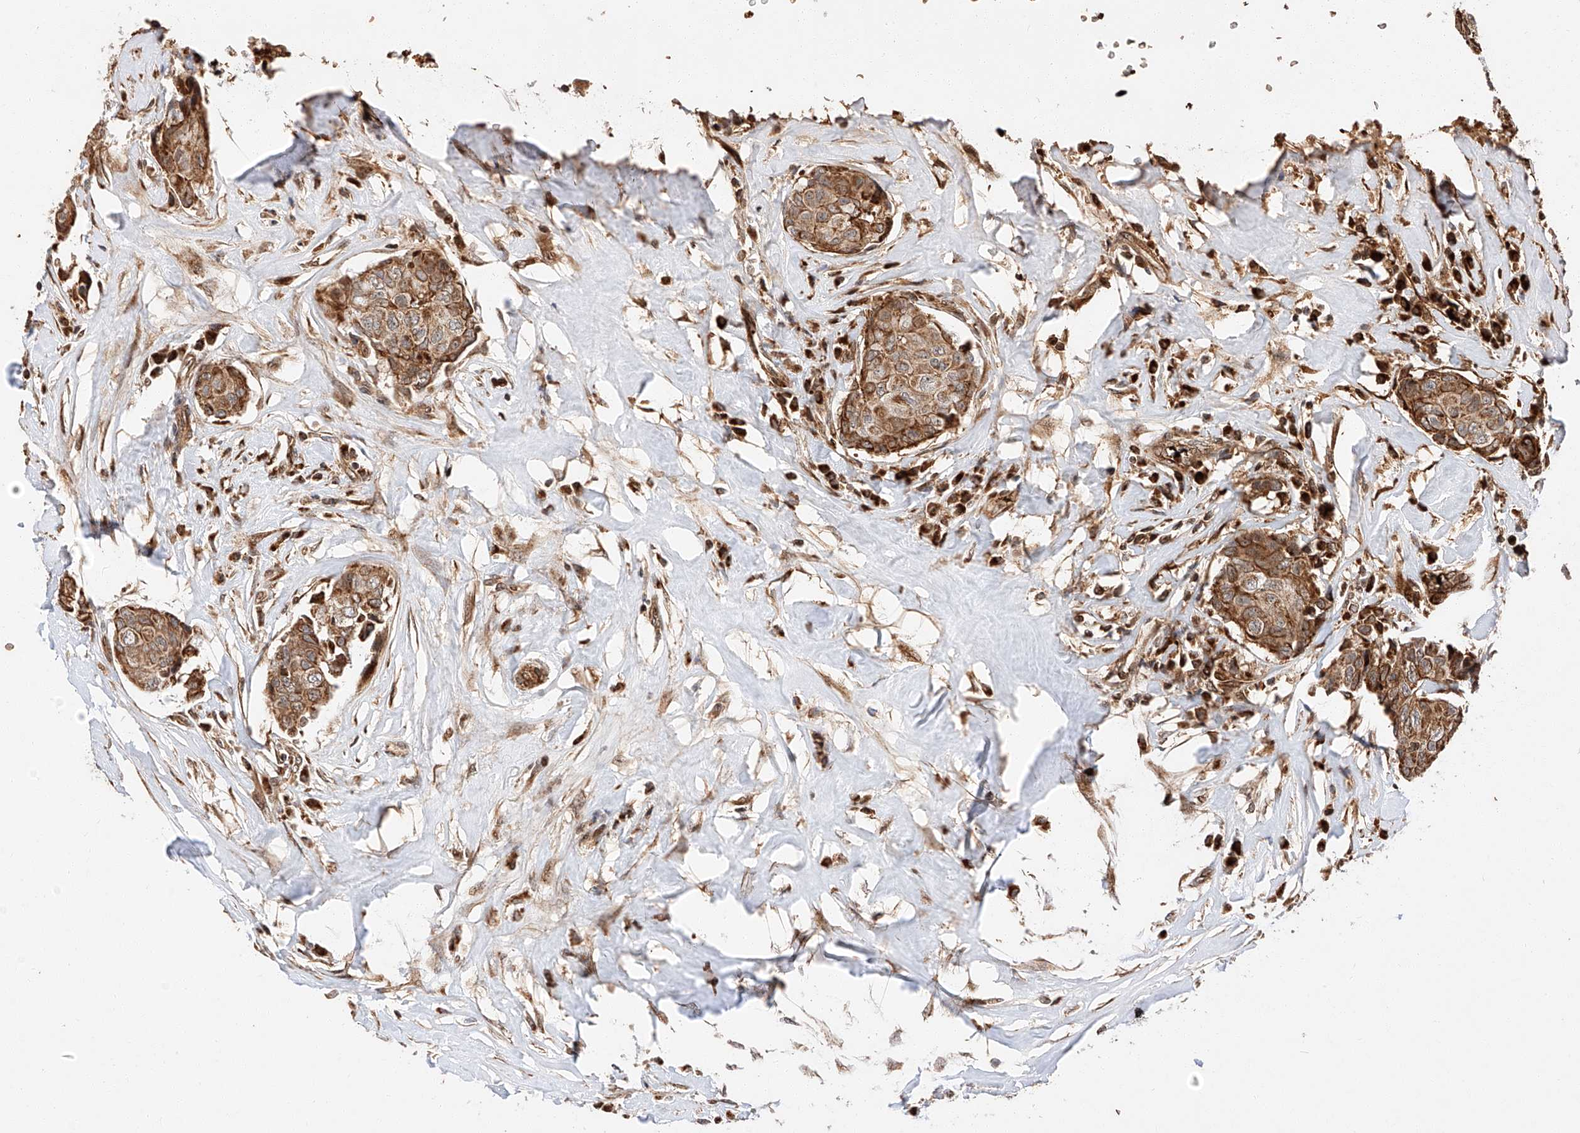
{"staining": {"intensity": "moderate", "quantity": ">75%", "location": "cytoplasmic/membranous"}, "tissue": "breast cancer", "cell_type": "Tumor cells", "image_type": "cancer", "snomed": [{"axis": "morphology", "description": "Duct carcinoma"}, {"axis": "topography", "description": "Breast"}], "caption": "A histopathology image of human breast infiltrating ductal carcinoma stained for a protein exhibits moderate cytoplasmic/membranous brown staining in tumor cells.", "gene": "THTPA", "patient": {"sex": "female", "age": 80}}